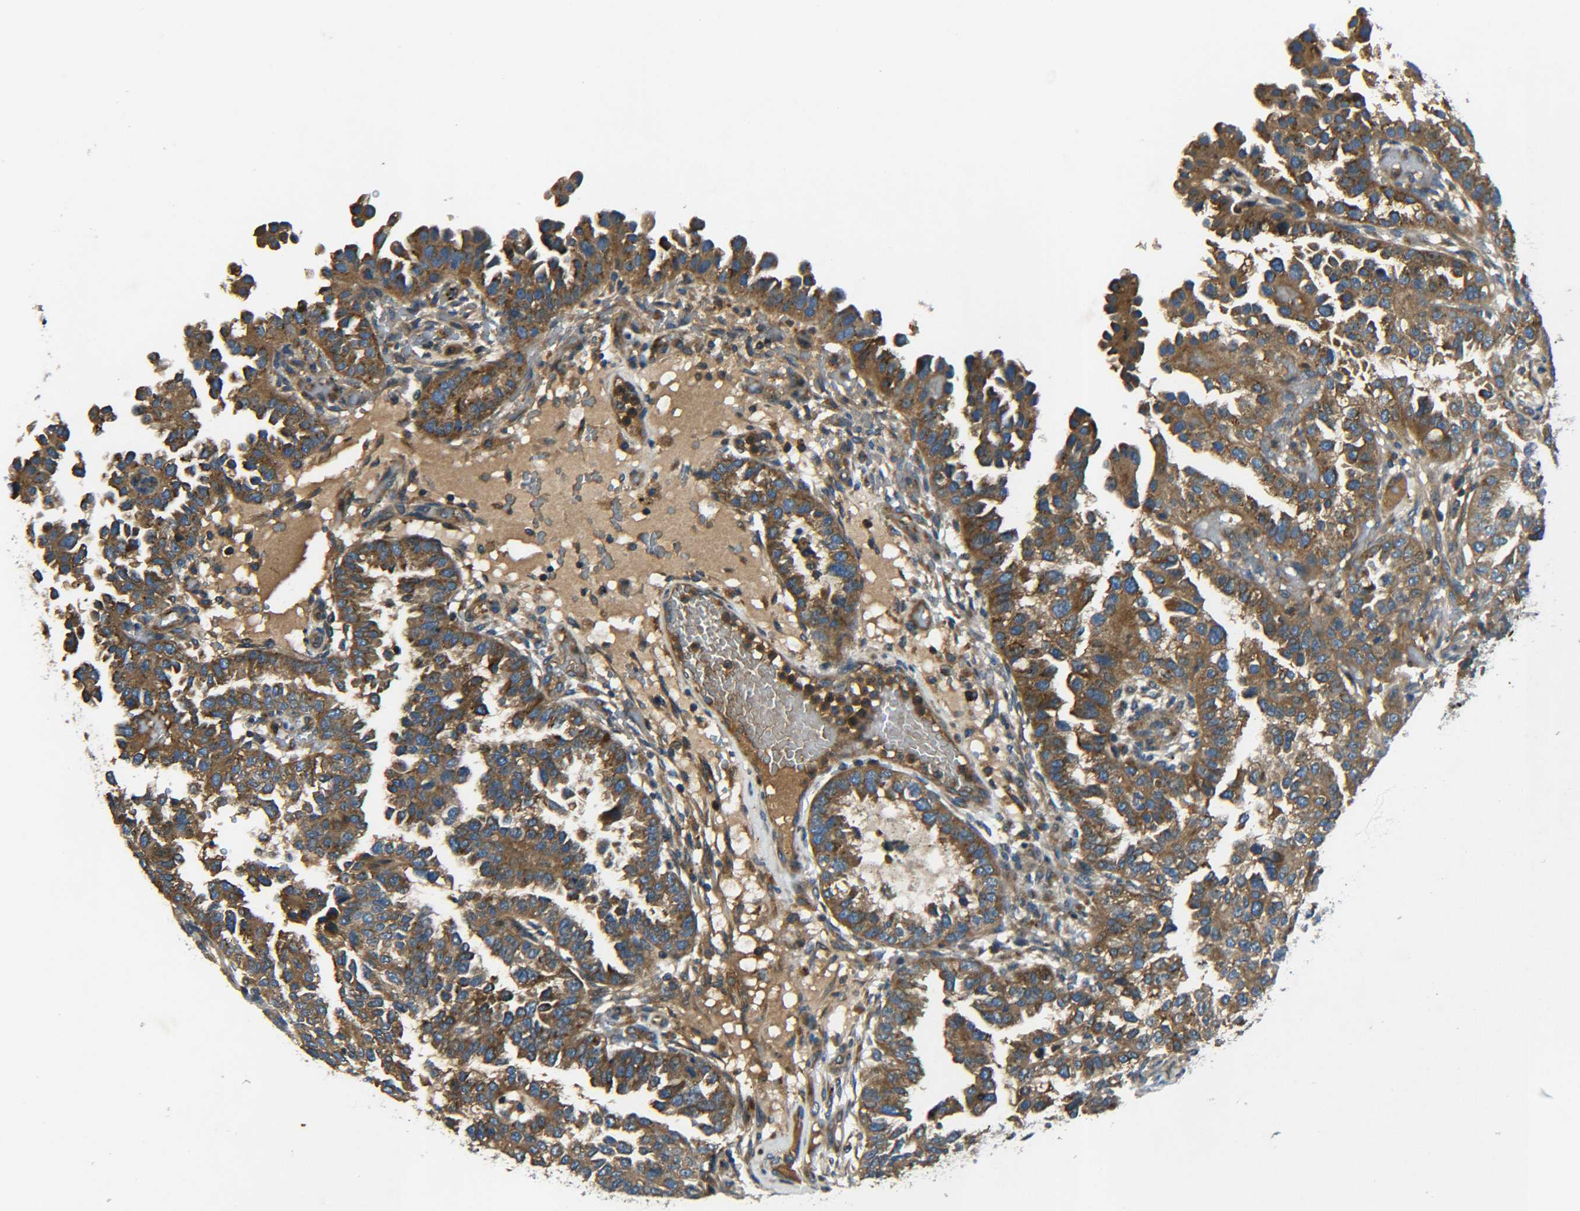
{"staining": {"intensity": "moderate", "quantity": ">75%", "location": "cytoplasmic/membranous"}, "tissue": "endometrial cancer", "cell_type": "Tumor cells", "image_type": "cancer", "snomed": [{"axis": "morphology", "description": "Adenocarcinoma, NOS"}, {"axis": "topography", "description": "Endometrium"}], "caption": "Immunohistochemistry histopathology image of human endometrial cancer stained for a protein (brown), which reveals medium levels of moderate cytoplasmic/membranous expression in about >75% of tumor cells.", "gene": "RAB1B", "patient": {"sex": "female", "age": 85}}